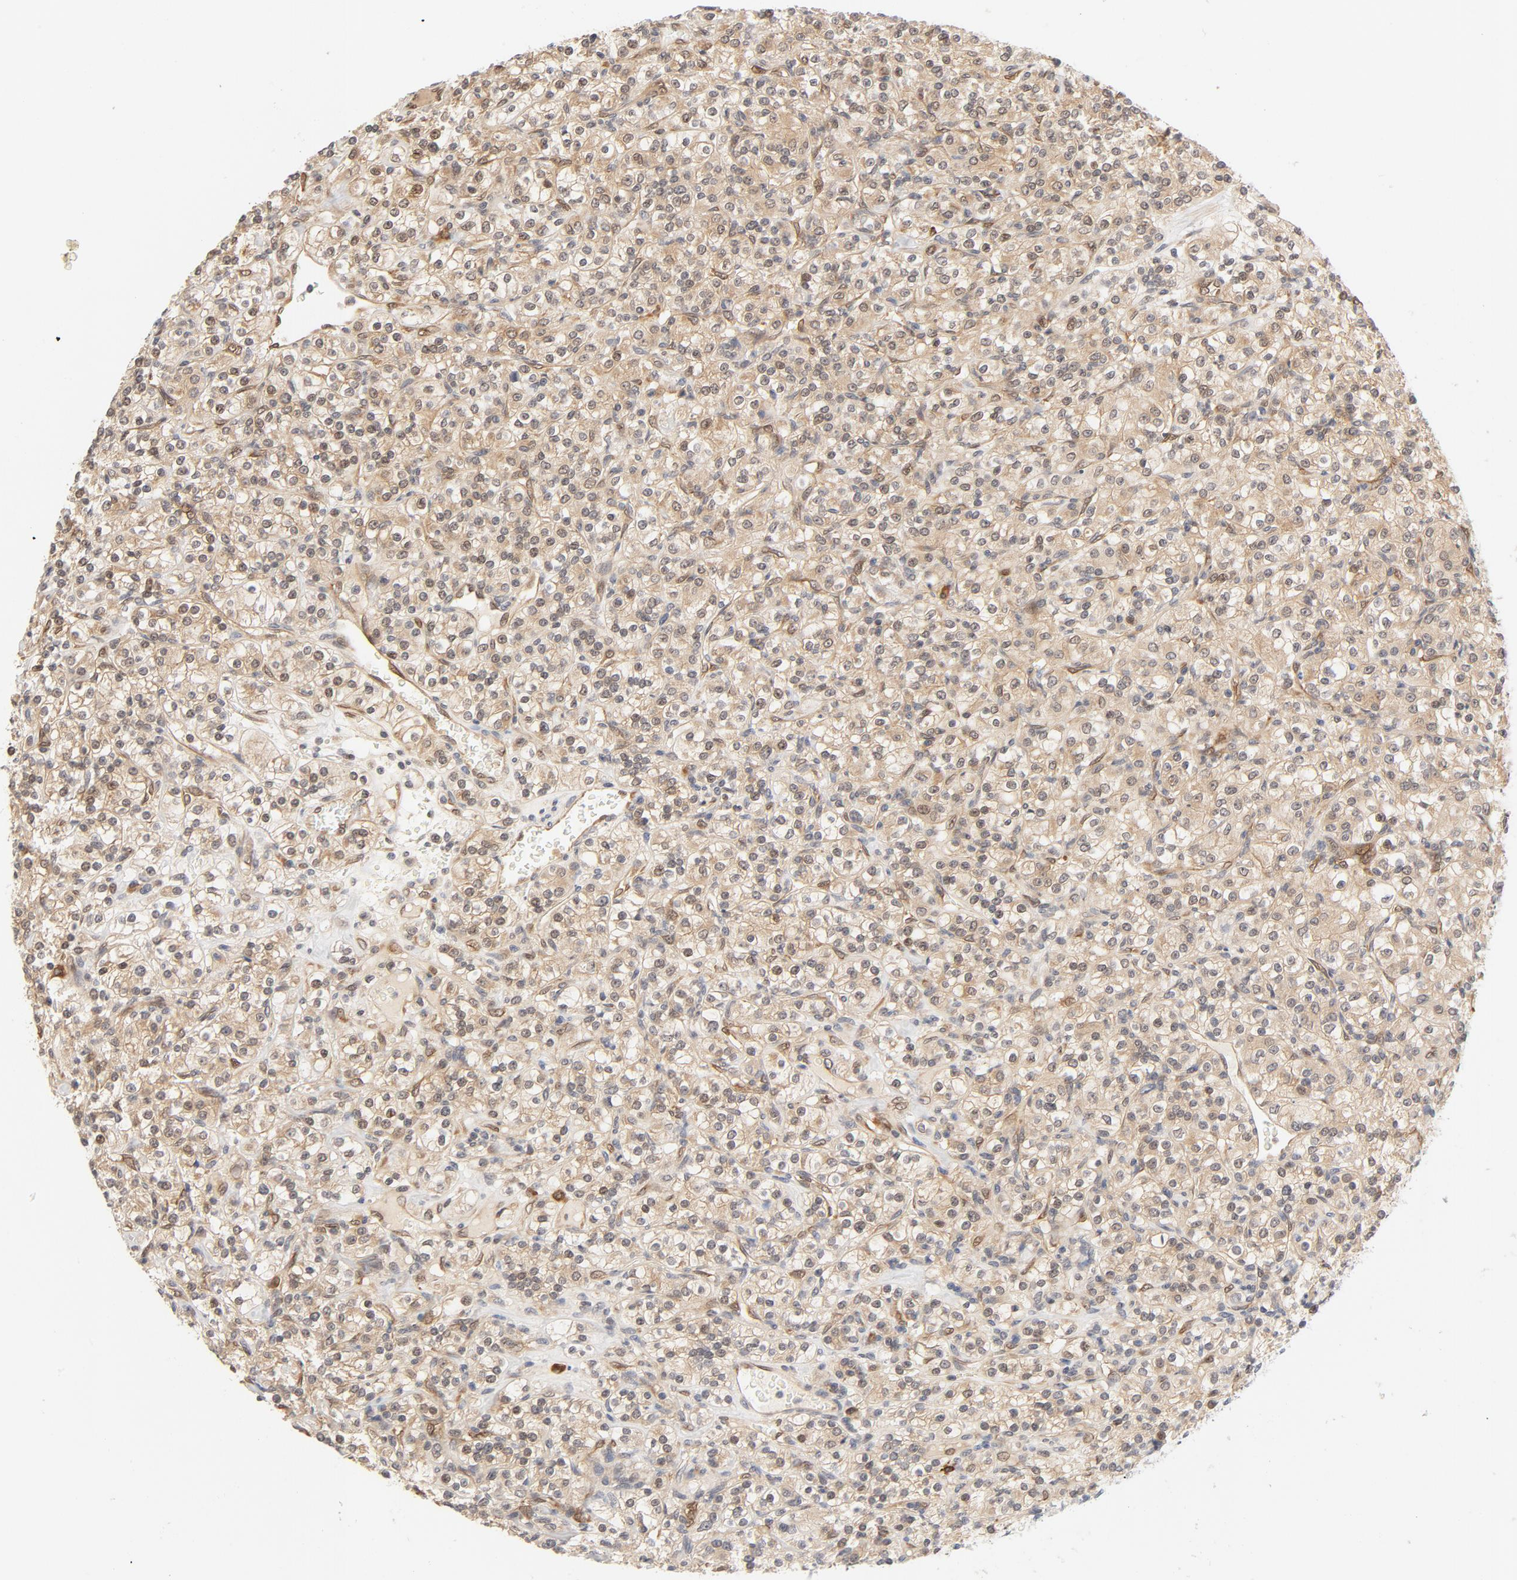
{"staining": {"intensity": "weak", "quantity": ">75%", "location": "cytoplasmic/membranous"}, "tissue": "renal cancer", "cell_type": "Tumor cells", "image_type": "cancer", "snomed": [{"axis": "morphology", "description": "Adenocarcinoma, NOS"}, {"axis": "topography", "description": "Kidney"}], "caption": "Renal adenocarcinoma stained with a brown dye shows weak cytoplasmic/membranous positive expression in about >75% of tumor cells.", "gene": "EIF4E", "patient": {"sex": "male", "age": 77}}